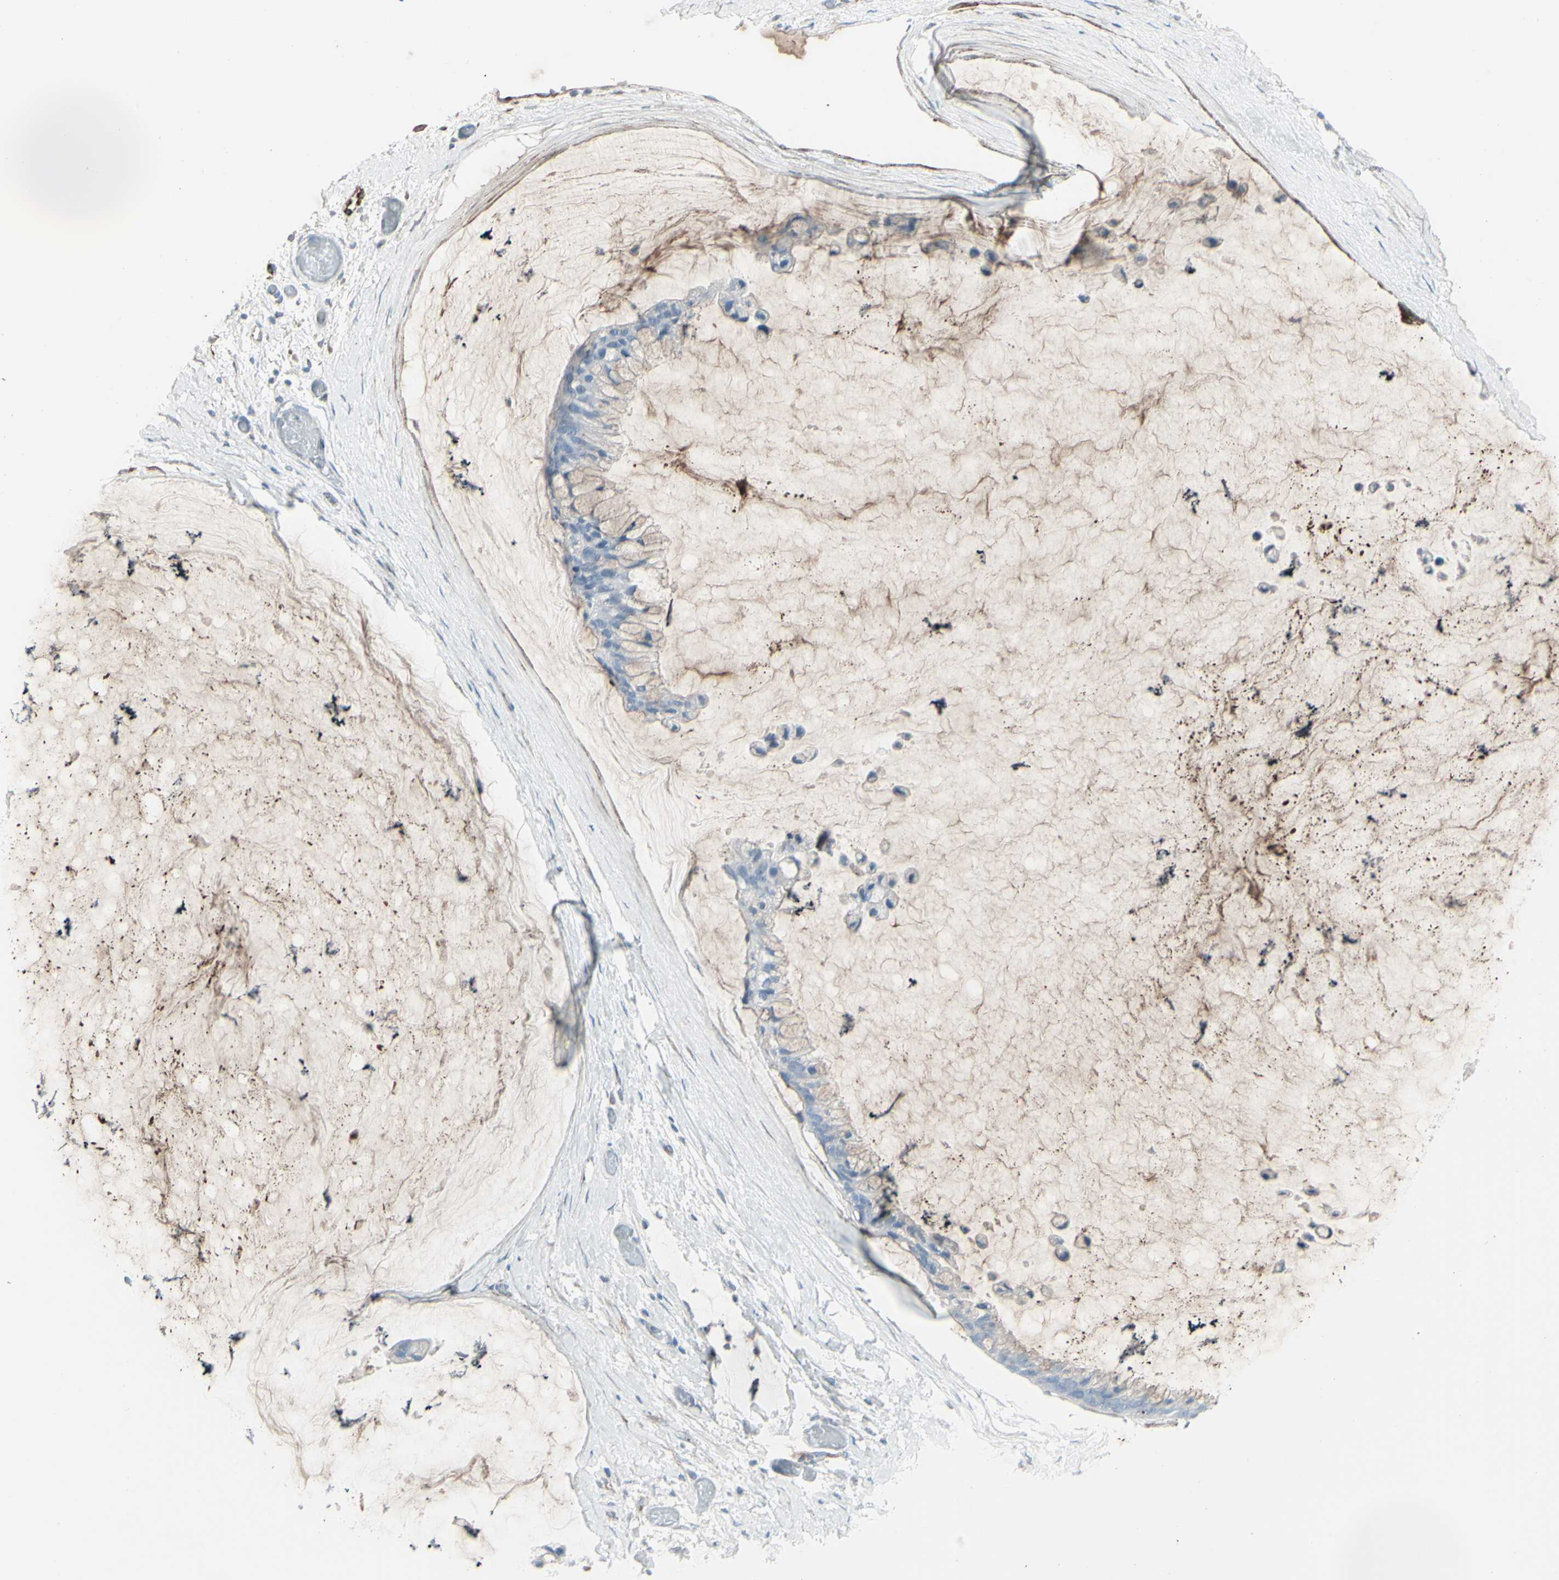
{"staining": {"intensity": "moderate", "quantity": "<25%", "location": "cytoplasmic/membranous"}, "tissue": "ovarian cancer", "cell_type": "Tumor cells", "image_type": "cancer", "snomed": [{"axis": "morphology", "description": "Cystadenocarcinoma, mucinous, NOS"}, {"axis": "topography", "description": "Ovary"}], "caption": "High-power microscopy captured an immunohistochemistry (IHC) photomicrograph of ovarian cancer (mucinous cystadenocarcinoma), revealing moderate cytoplasmic/membranous staining in approximately <25% of tumor cells. The staining was performed using DAB to visualize the protein expression in brown, while the nuclei were stained in blue with hematoxylin (Magnification: 20x).", "gene": "GJA1", "patient": {"sex": "female", "age": 39}}